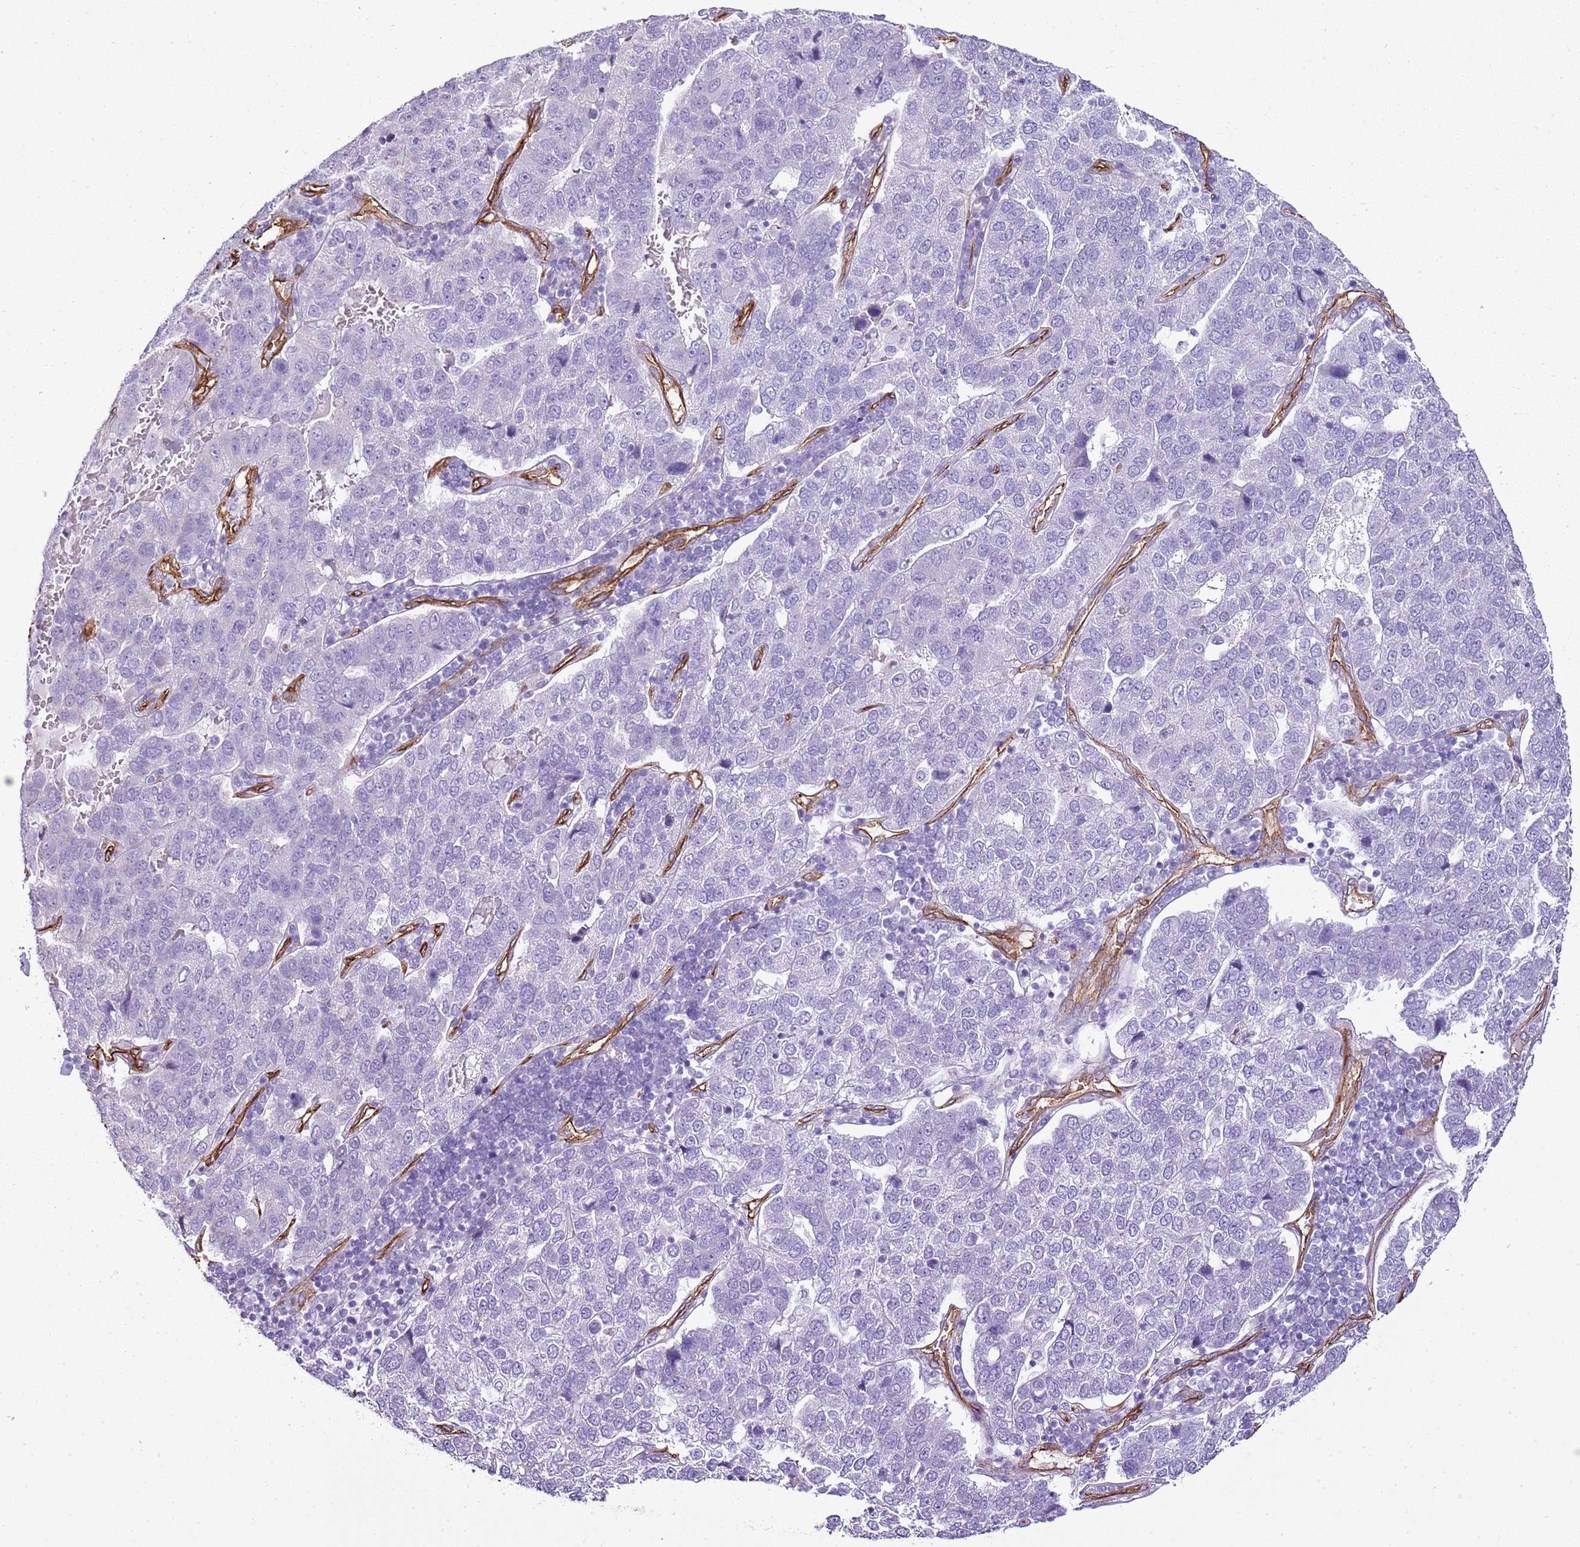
{"staining": {"intensity": "negative", "quantity": "none", "location": "none"}, "tissue": "pancreatic cancer", "cell_type": "Tumor cells", "image_type": "cancer", "snomed": [{"axis": "morphology", "description": "Adenocarcinoma, NOS"}, {"axis": "topography", "description": "Pancreas"}], "caption": "This is a photomicrograph of IHC staining of adenocarcinoma (pancreatic), which shows no staining in tumor cells.", "gene": "CTDSPL", "patient": {"sex": "female", "age": 61}}